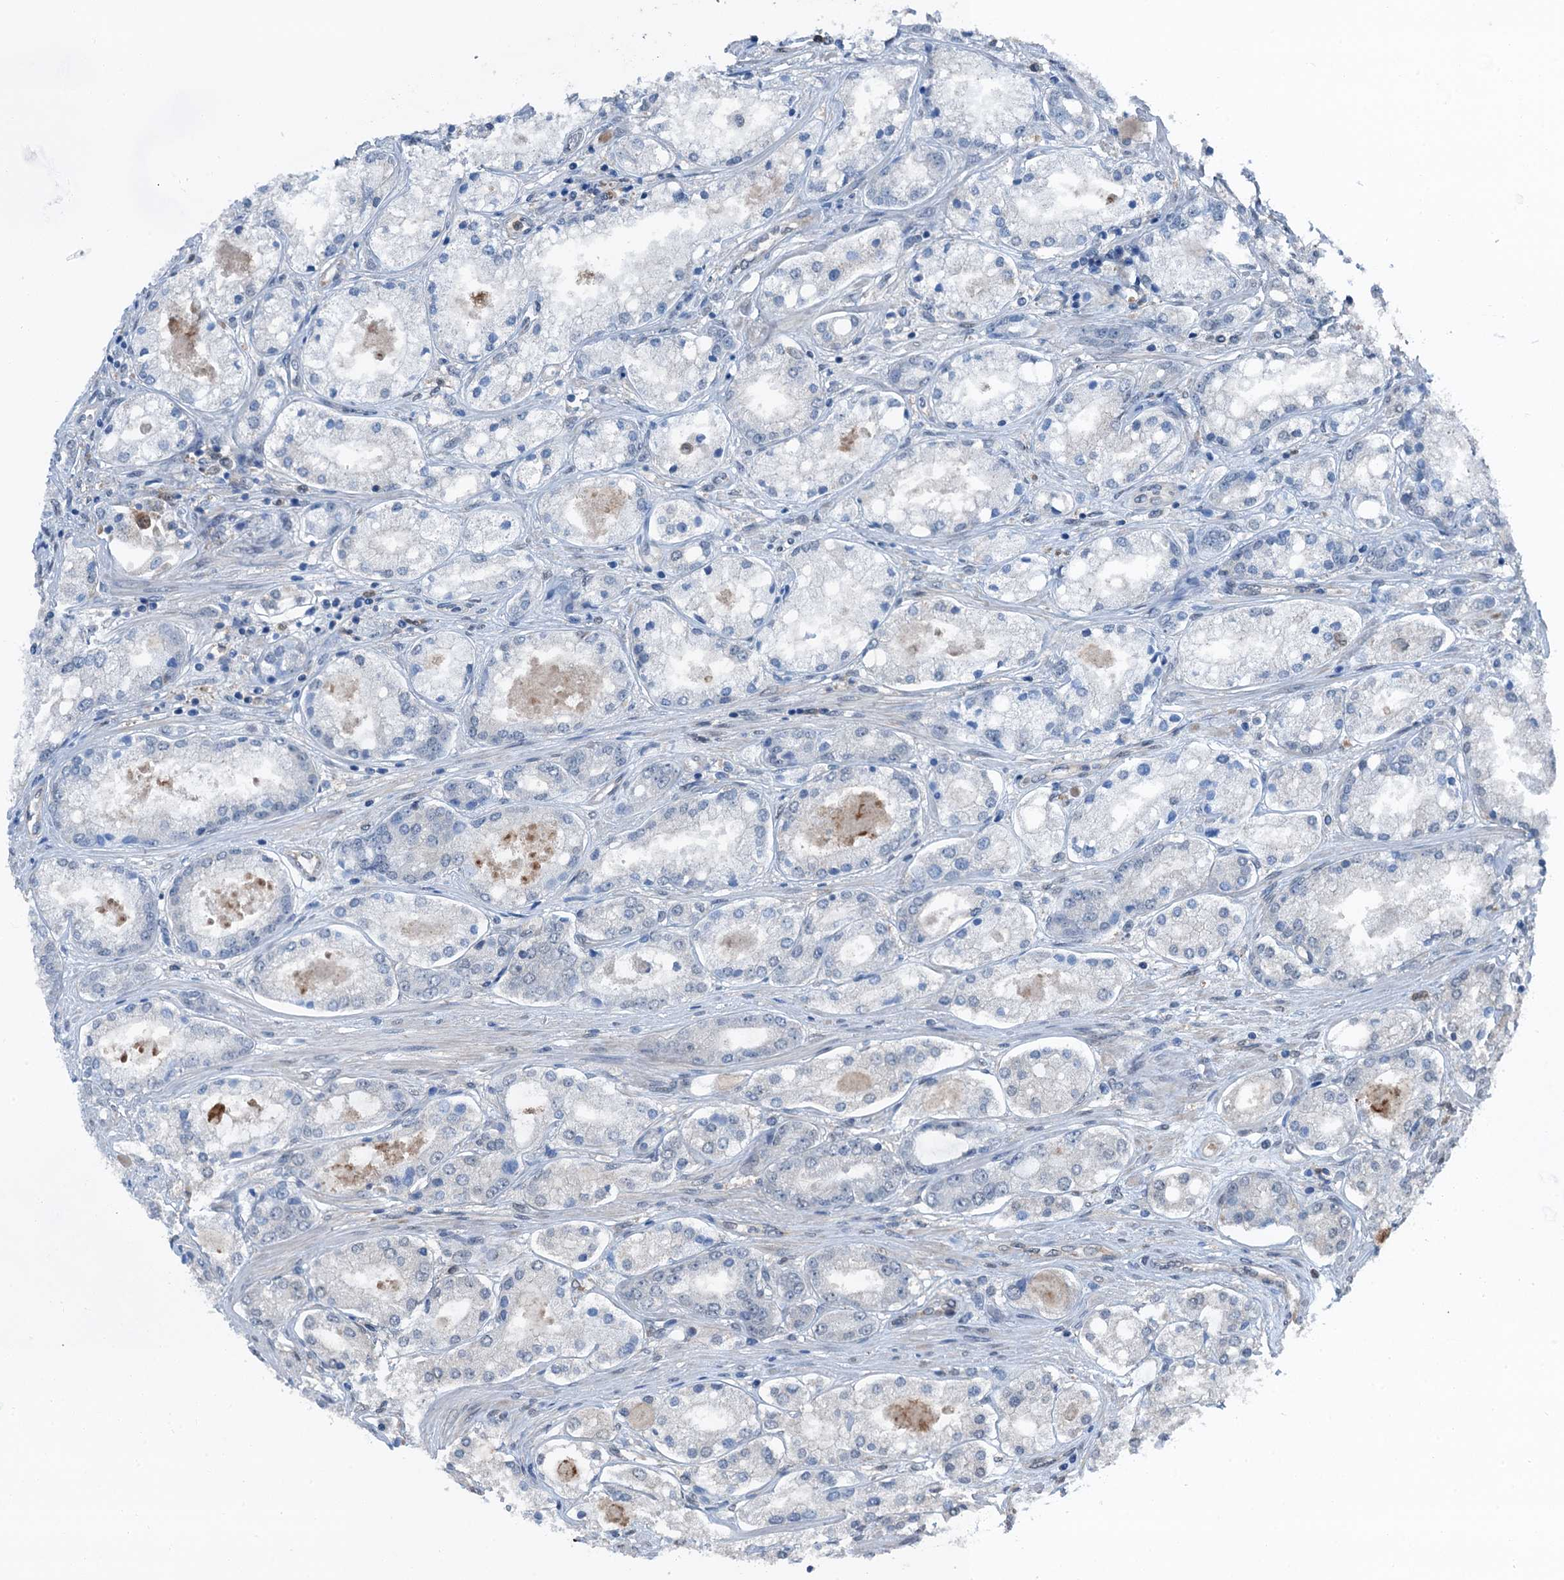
{"staining": {"intensity": "negative", "quantity": "none", "location": "none"}, "tissue": "prostate cancer", "cell_type": "Tumor cells", "image_type": "cancer", "snomed": [{"axis": "morphology", "description": "Adenocarcinoma, Low grade"}, {"axis": "topography", "description": "Prostate"}], "caption": "DAB immunohistochemical staining of human prostate low-grade adenocarcinoma demonstrates no significant staining in tumor cells.", "gene": "RNH1", "patient": {"sex": "male", "age": 68}}